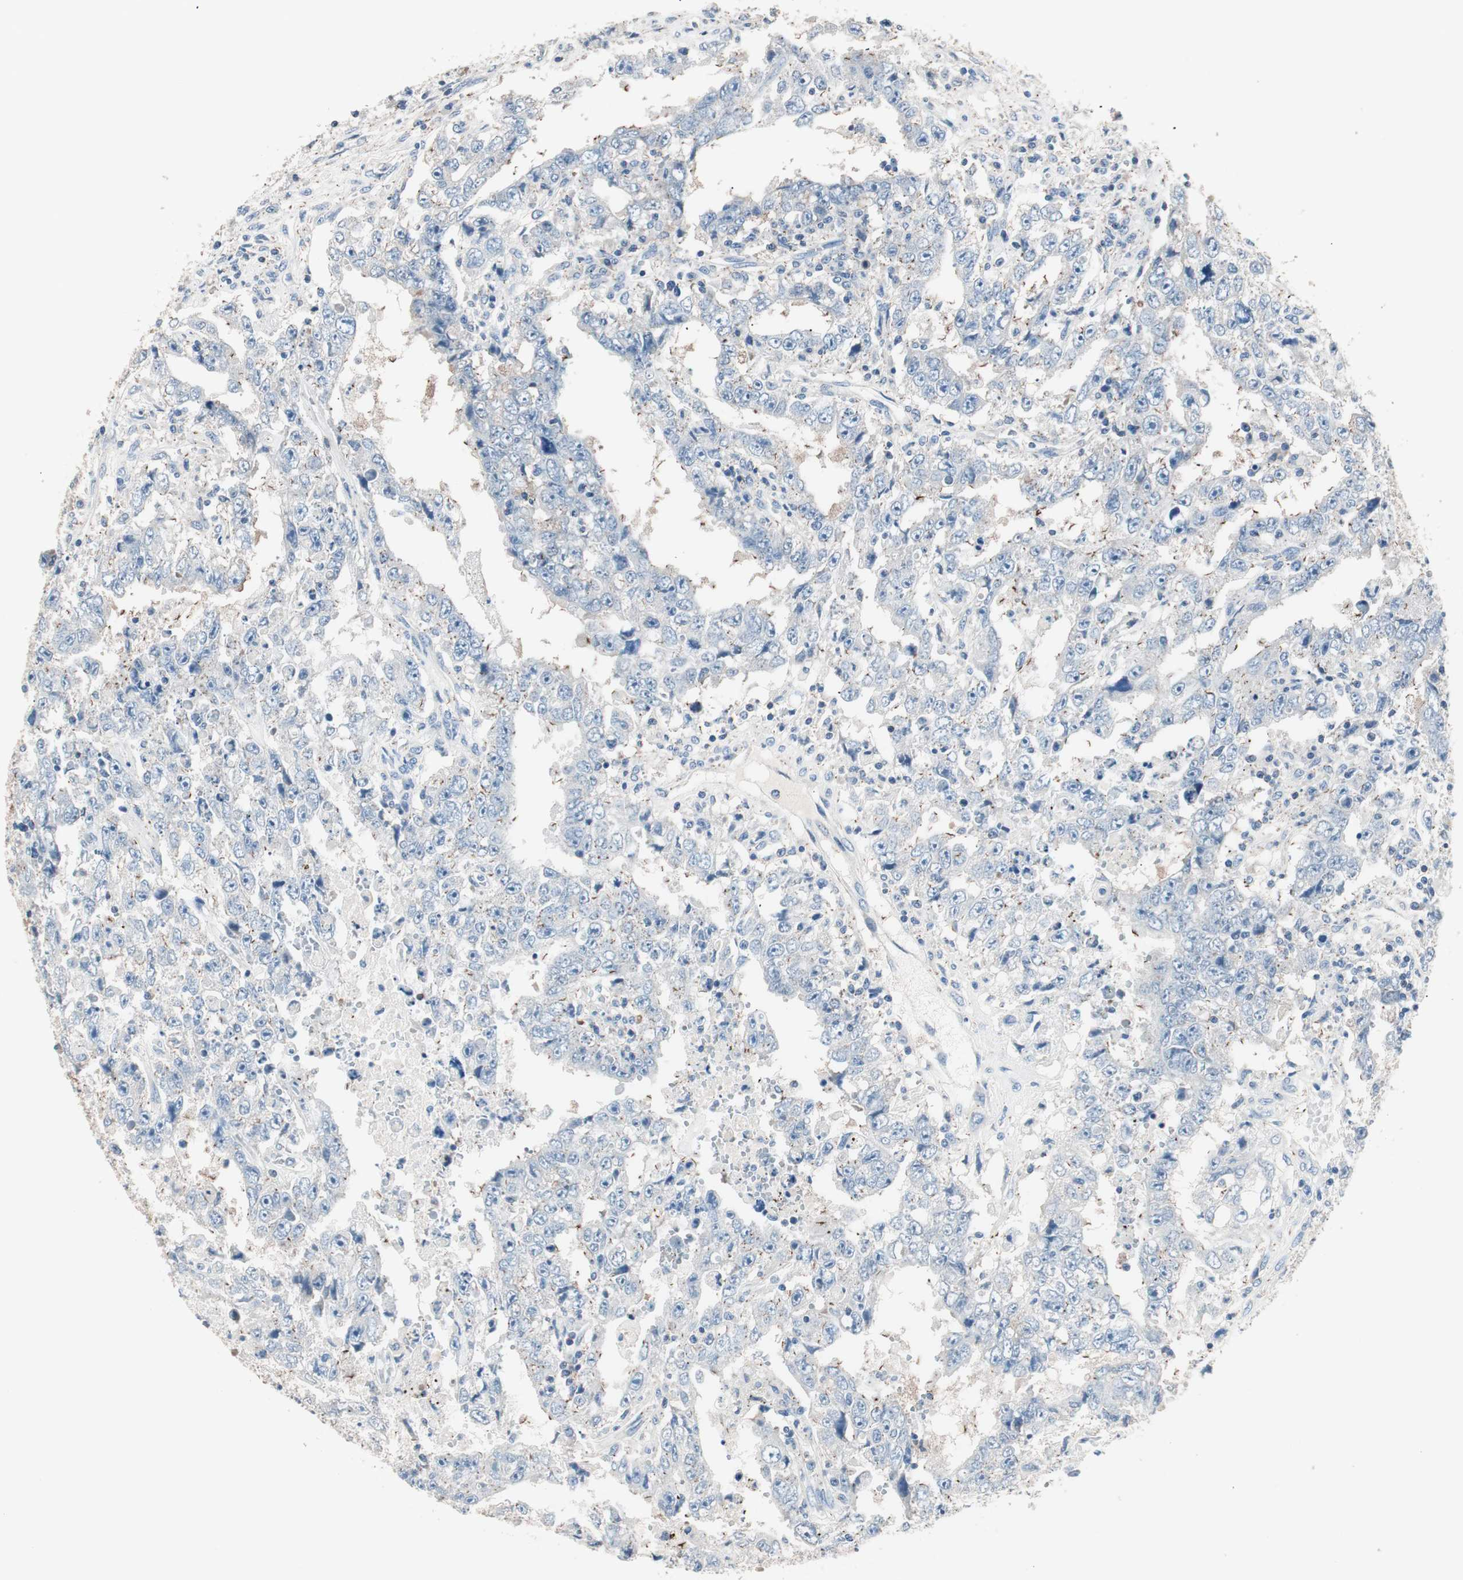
{"staining": {"intensity": "weak", "quantity": "25%-75%", "location": "cytoplasmic/membranous"}, "tissue": "testis cancer", "cell_type": "Tumor cells", "image_type": "cancer", "snomed": [{"axis": "morphology", "description": "Carcinoma, Embryonal, NOS"}, {"axis": "topography", "description": "Testis"}], "caption": "Embryonal carcinoma (testis) stained with immunohistochemistry shows weak cytoplasmic/membranous positivity in approximately 25%-75% of tumor cells. (DAB IHC, brown staining for protein, blue staining for nuclei).", "gene": "RAD54B", "patient": {"sex": "male", "age": 26}}